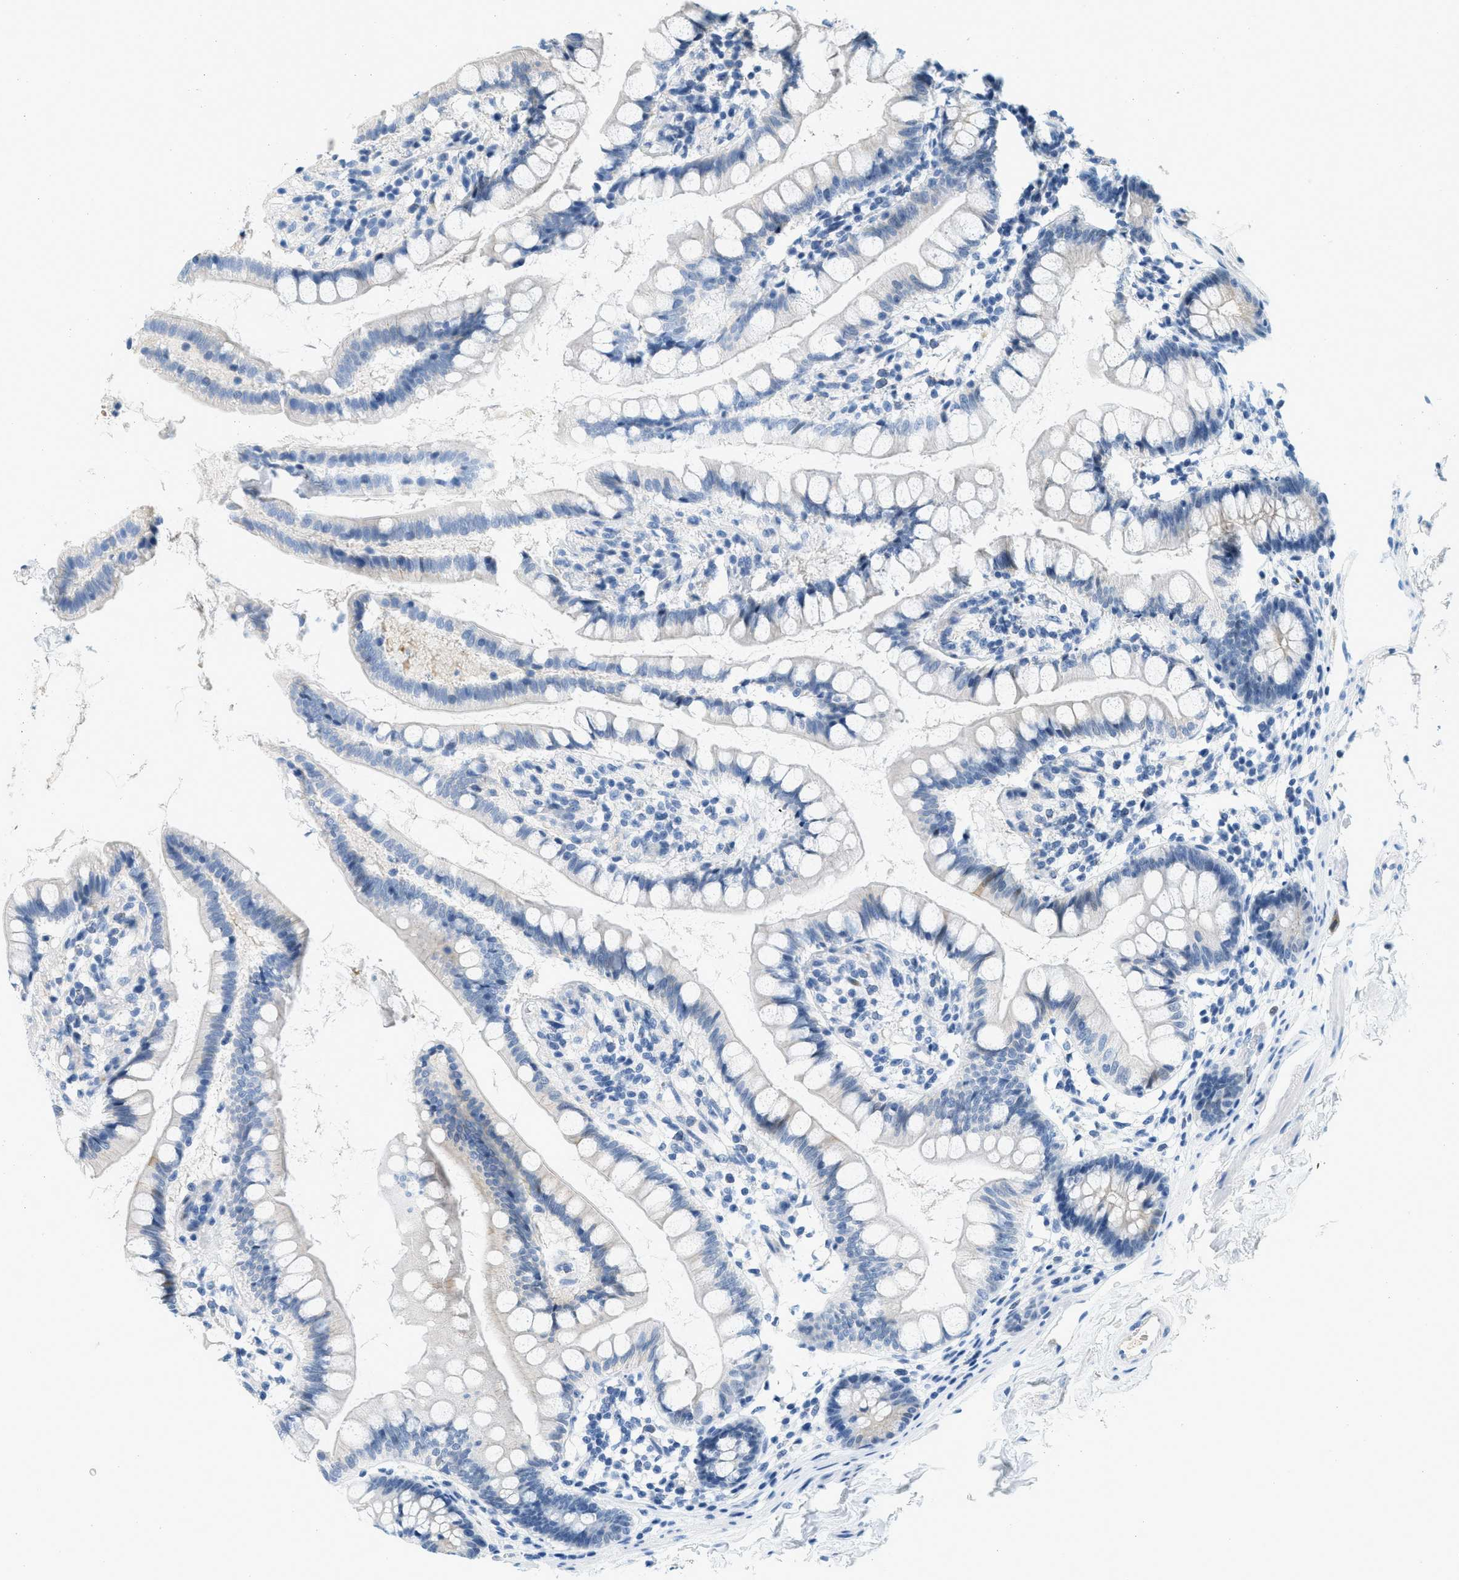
{"staining": {"intensity": "negative", "quantity": "none", "location": "none"}, "tissue": "small intestine", "cell_type": "Glandular cells", "image_type": "normal", "snomed": [{"axis": "morphology", "description": "Normal tissue, NOS"}, {"axis": "topography", "description": "Small intestine"}], "caption": "An IHC micrograph of normal small intestine is shown. There is no staining in glandular cells of small intestine. Brightfield microscopy of immunohistochemistry stained with DAB (3,3'-diaminobenzidine) (brown) and hematoxylin (blue), captured at high magnification.", "gene": "CYP4X1", "patient": {"sex": "female", "age": 84}}